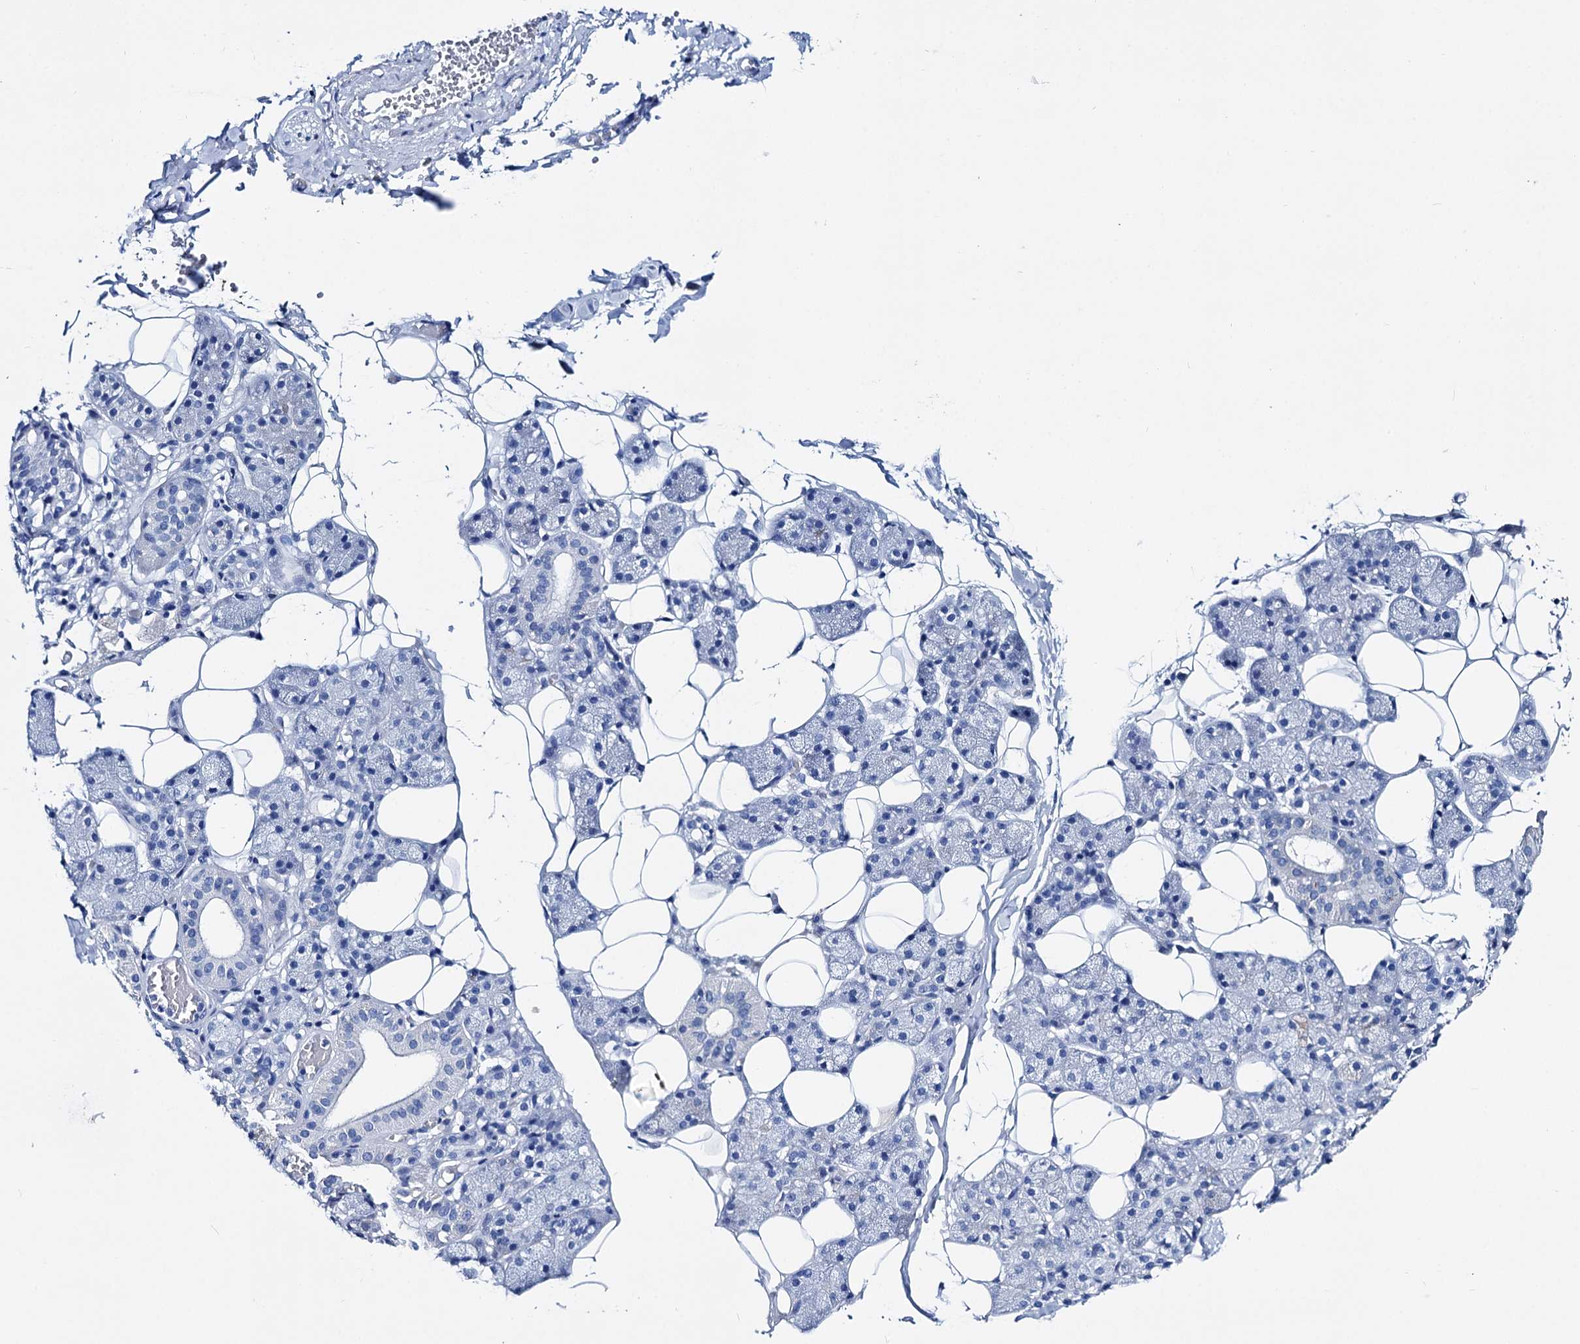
{"staining": {"intensity": "negative", "quantity": "none", "location": "none"}, "tissue": "salivary gland", "cell_type": "Glandular cells", "image_type": "normal", "snomed": [{"axis": "morphology", "description": "Normal tissue, NOS"}, {"axis": "topography", "description": "Salivary gland"}], "caption": "High power microscopy image of an IHC histopathology image of benign salivary gland, revealing no significant positivity in glandular cells. The staining was performed using DAB to visualize the protein expression in brown, while the nuclei were stained in blue with hematoxylin (Magnification: 20x).", "gene": "BRINP1", "patient": {"sex": "female", "age": 33}}